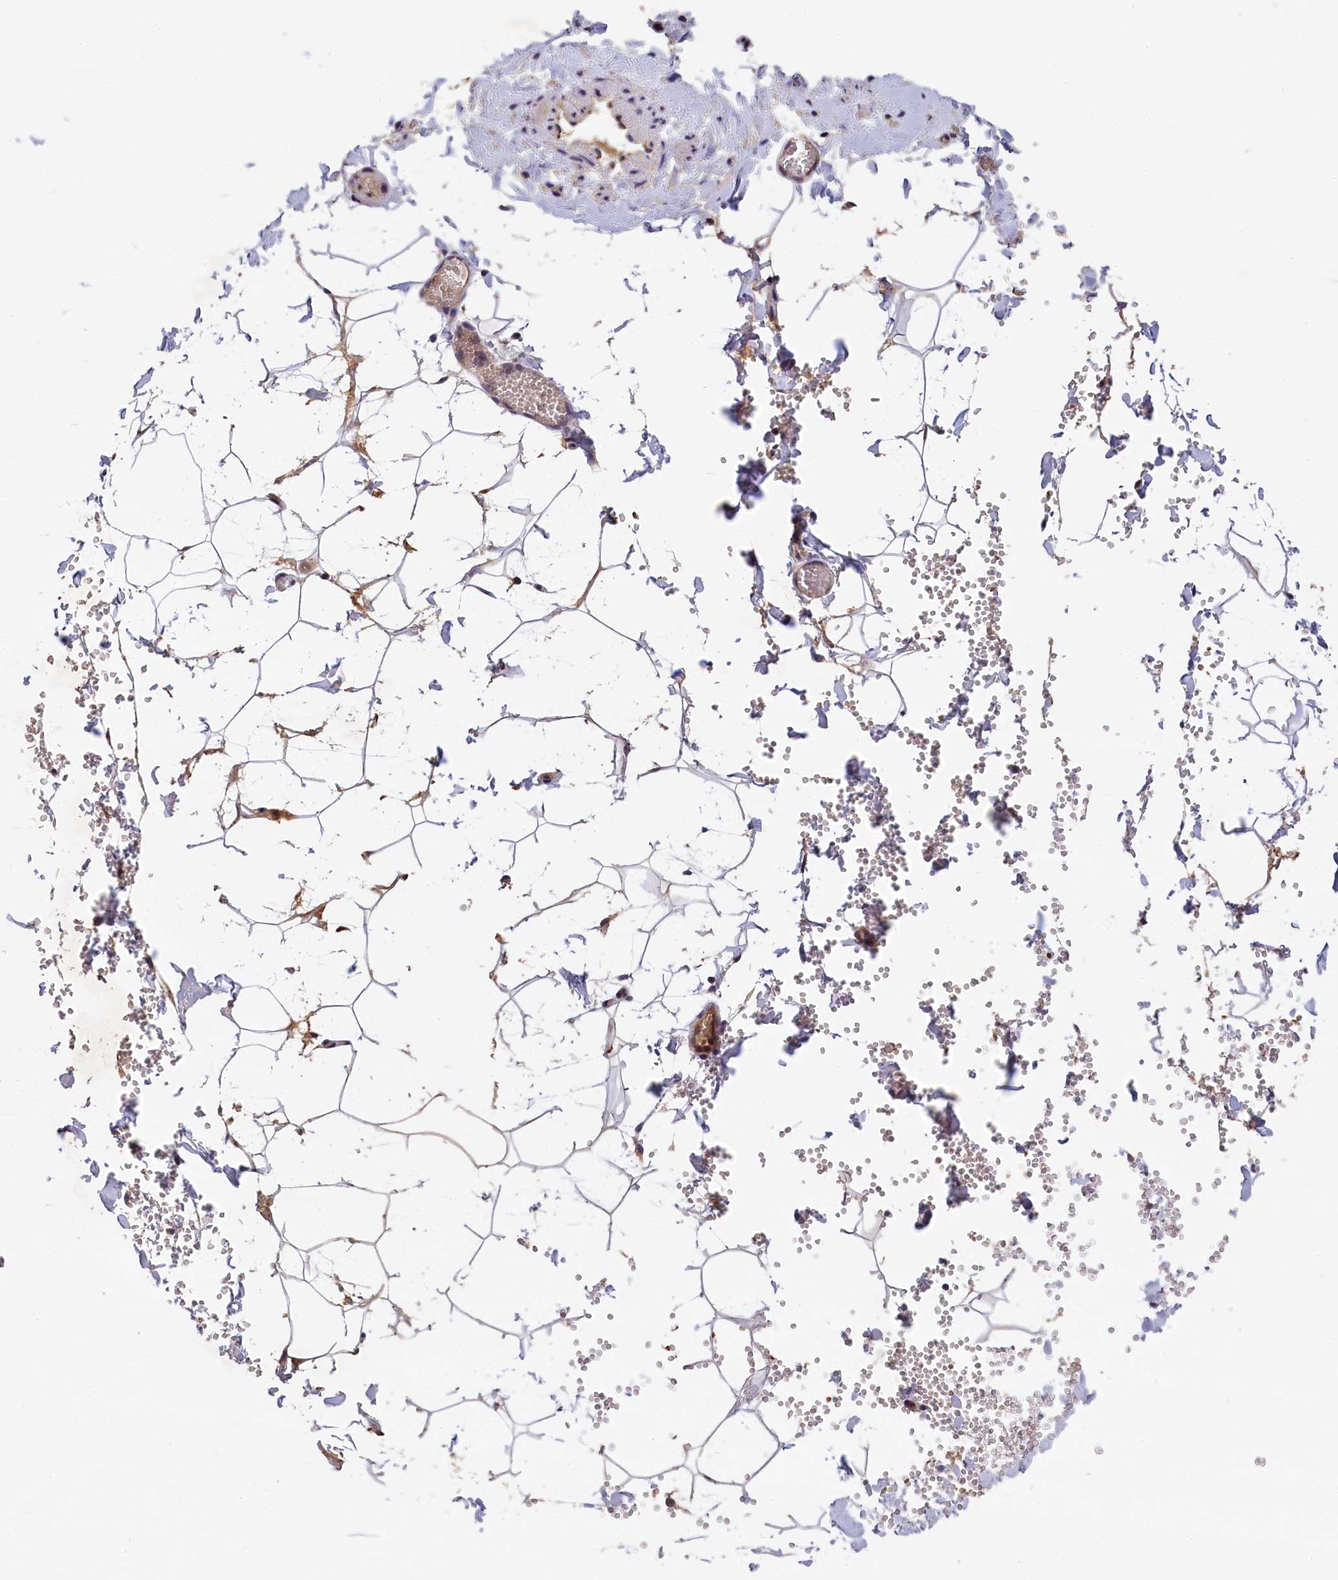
{"staining": {"intensity": "moderate", "quantity": "25%-75%", "location": "cytoplasmic/membranous"}, "tissue": "adipose tissue", "cell_type": "Adipocytes", "image_type": "normal", "snomed": [{"axis": "morphology", "description": "Normal tissue, NOS"}, {"axis": "topography", "description": "Gallbladder"}, {"axis": "topography", "description": "Peripheral nerve tissue"}], "caption": "An immunohistochemistry (IHC) histopathology image of normal tissue is shown. Protein staining in brown highlights moderate cytoplasmic/membranous positivity in adipose tissue within adipocytes.", "gene": "NAIP", "patient": {"sex": "male", "age": 38}}